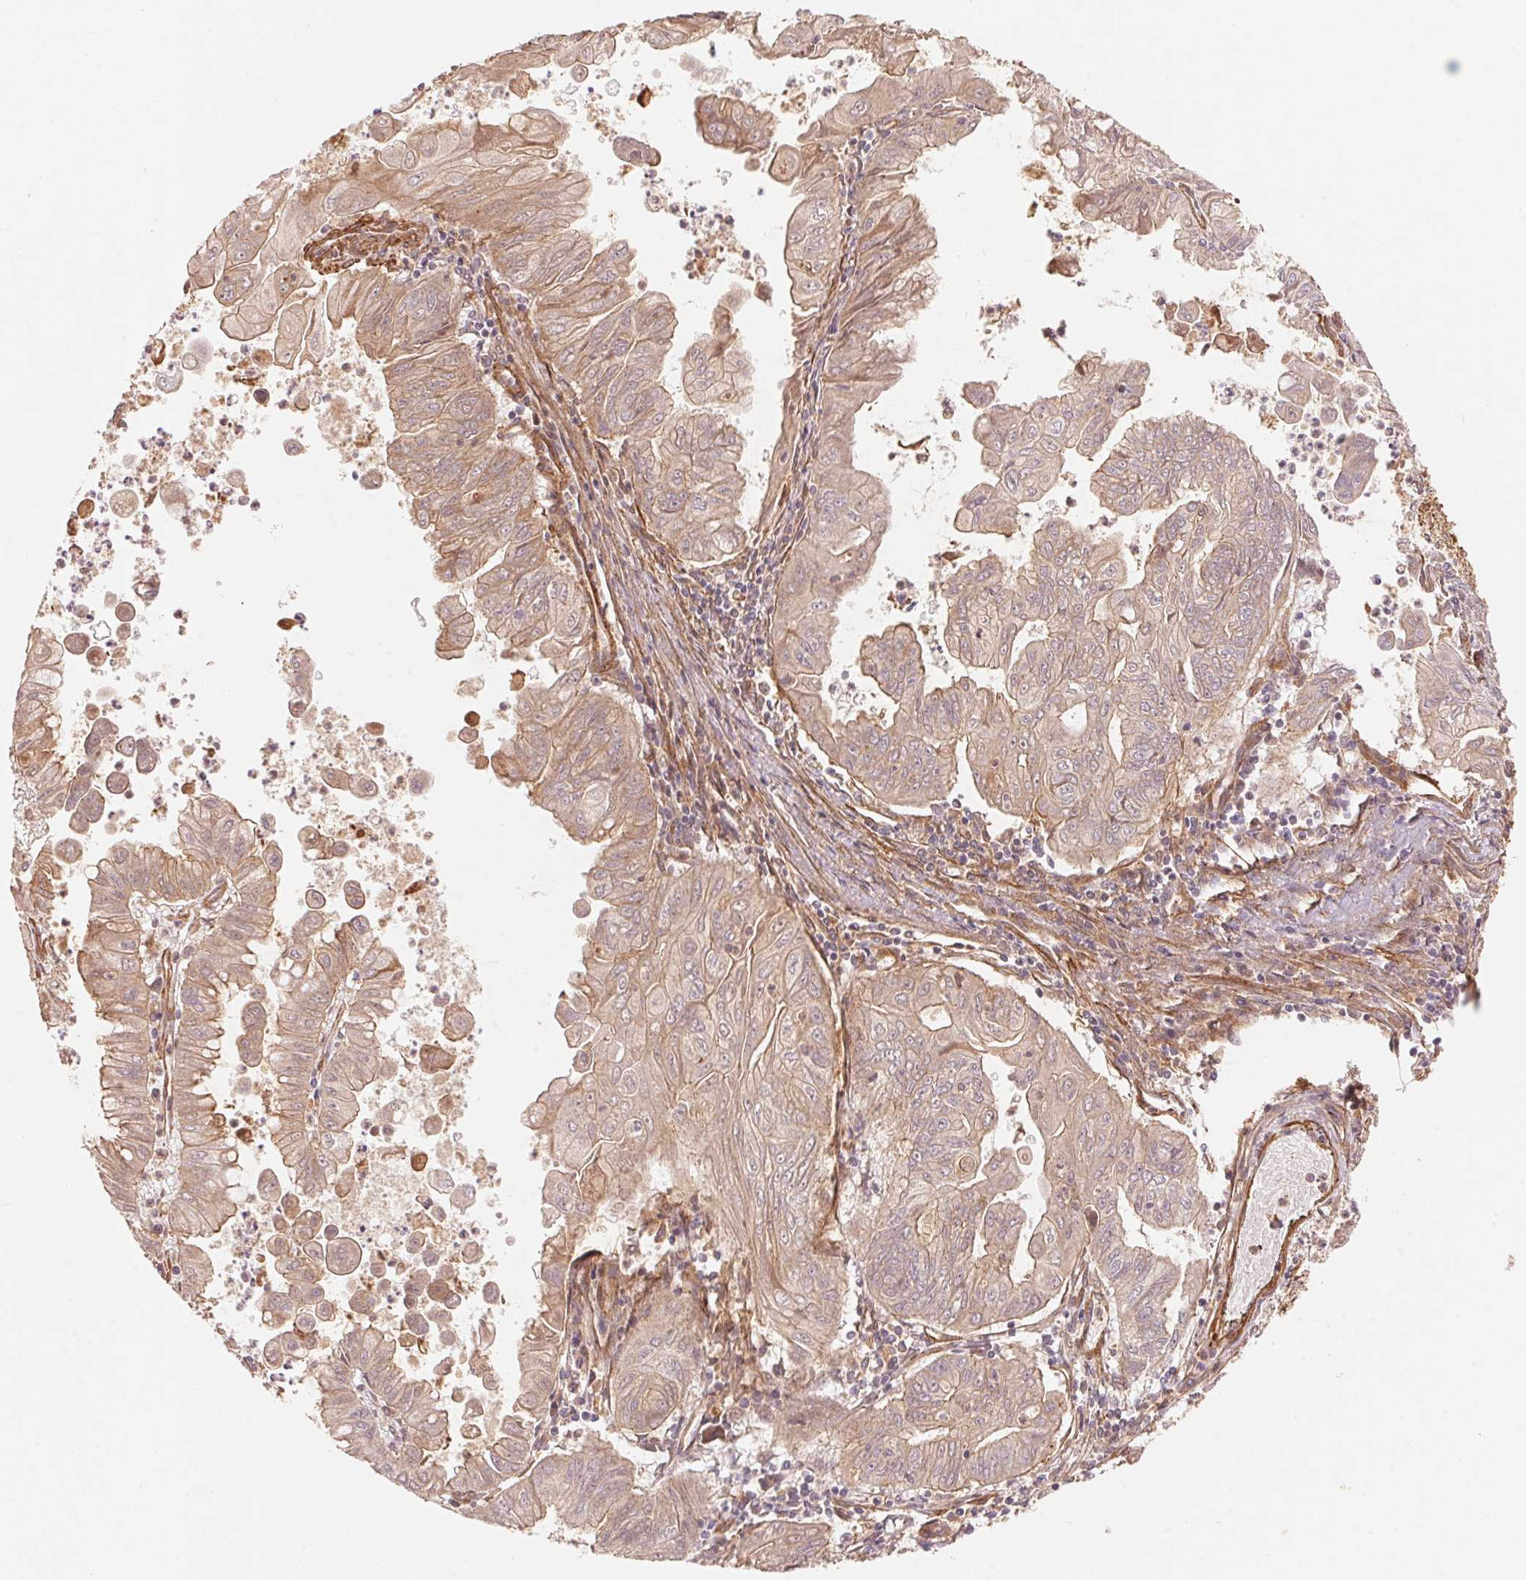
{"staining": {"intensity": "weak", "quantity": ">75%", "location": "cytoplasmic/membranous"}, "tissue": "stomach cancer", "cell_type": "Tumor cells", "image_type": "cancer", "snomed": [{"axis": "morphology", "description": "Adenocarcinoma, NOS"}, {"axis": "topography", "description": "Stomach, upper"}], "caption": "Adenocarcinoma (stomach) was stained to show a protein in brown. There is low levels of weak cytoplasmic/membranous staining in about >75% of tumor cells. The staining was performed using DAB, with brown indicating positive protein expression. Nuclei are stained blue with hematoxylin.", "gene": "TNIP2", "patient": {"sex": "male", "age": 80}}